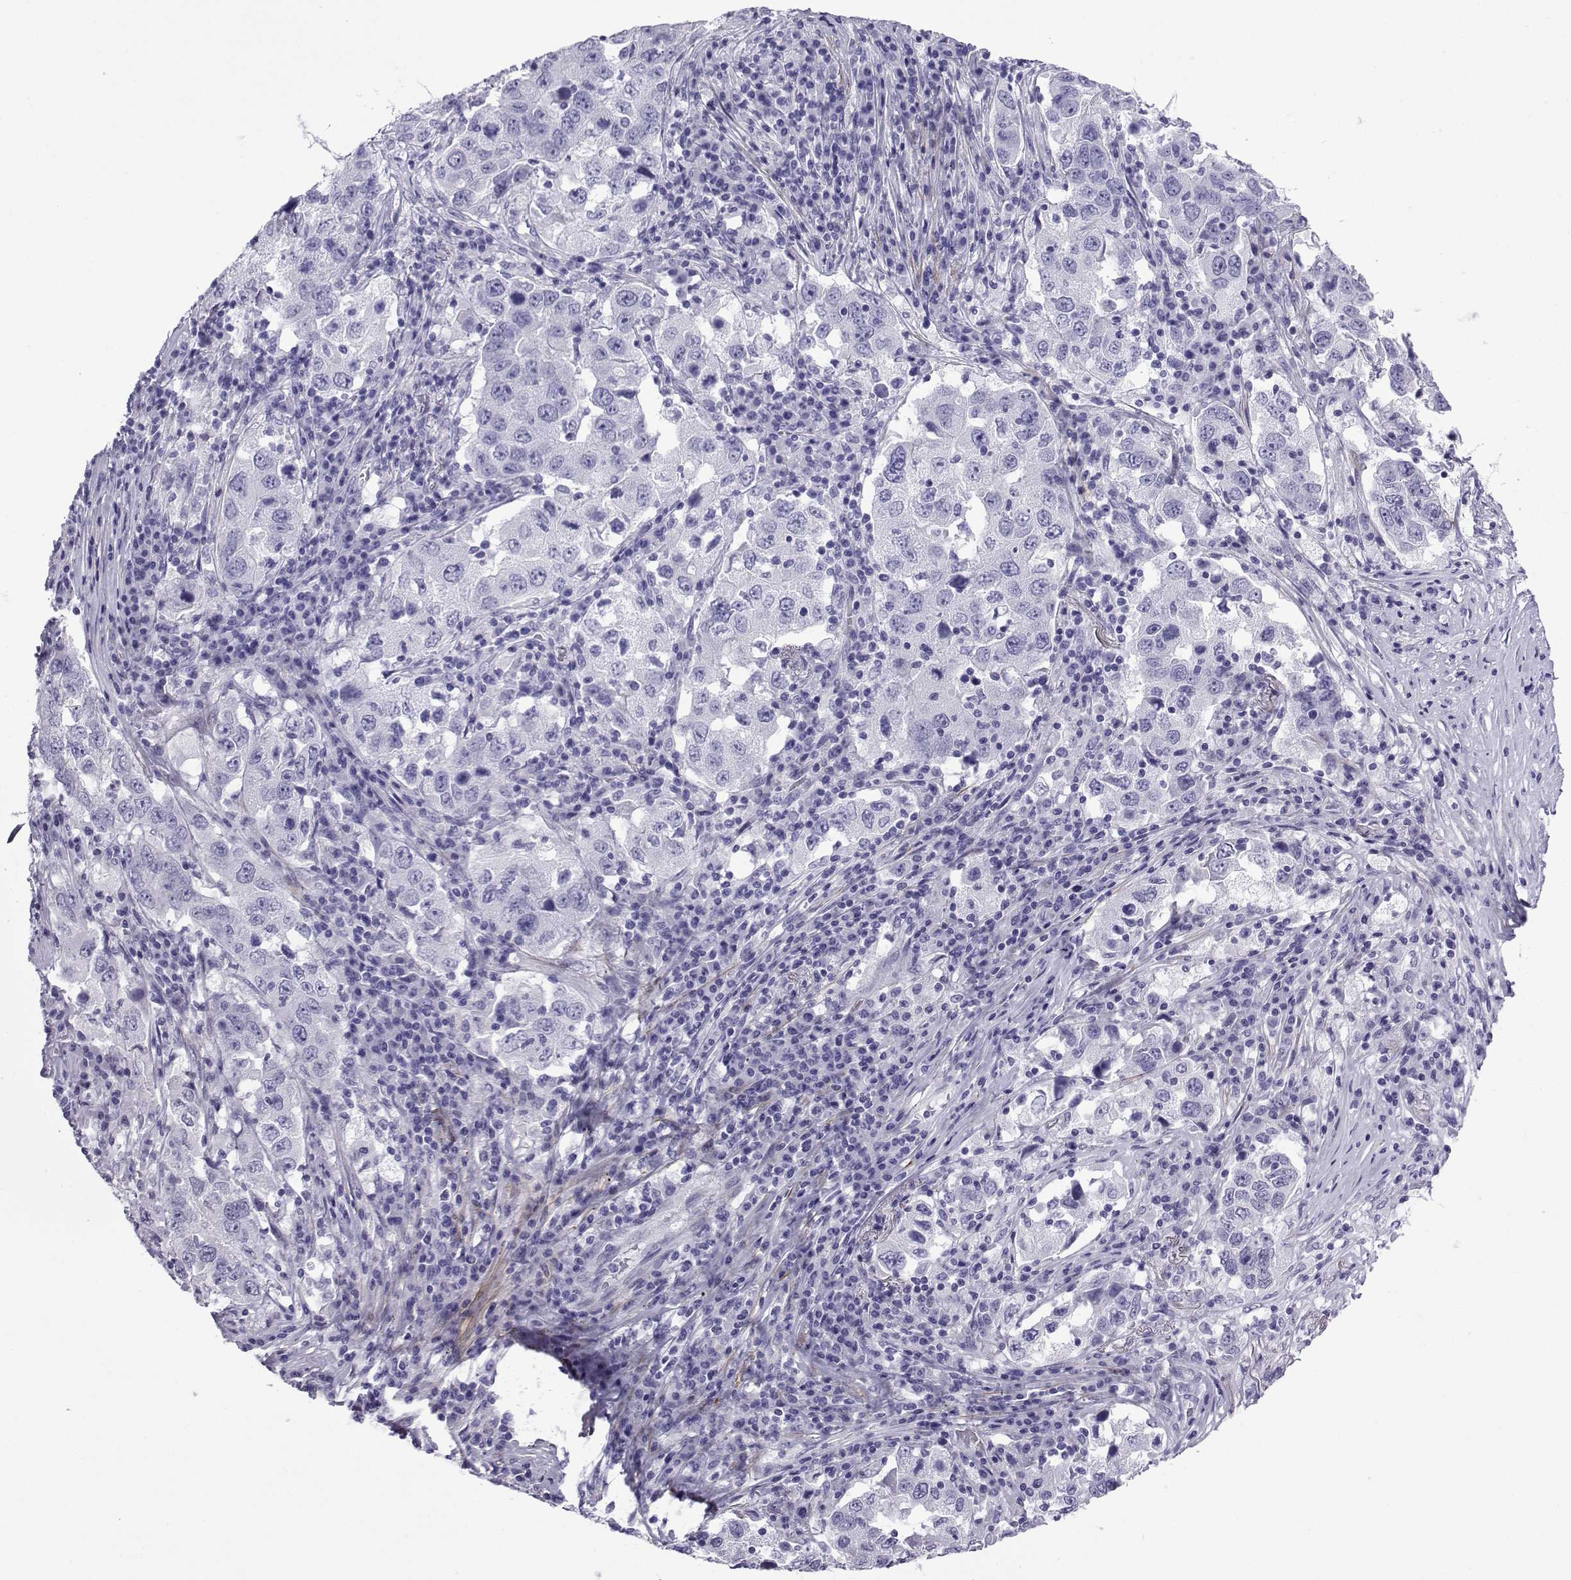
{"staining": {"intensity": "negative", "quantity": "none", "location": "none"}, "tissue": "lung cancer", "cell_type": "Tumor cells", "image_type": "cancer", "snomed": [{"axis": "morphology", "description": "Adenocarcinoma, NOS"}, {"axis": "topography", "description": "Lung"}], "caption": "Tumor cells are negative for brown protein staining in adenocarcinoma (lung).", "gene": "KCNF1", "patient": {"sex": "male", "age": 73}}